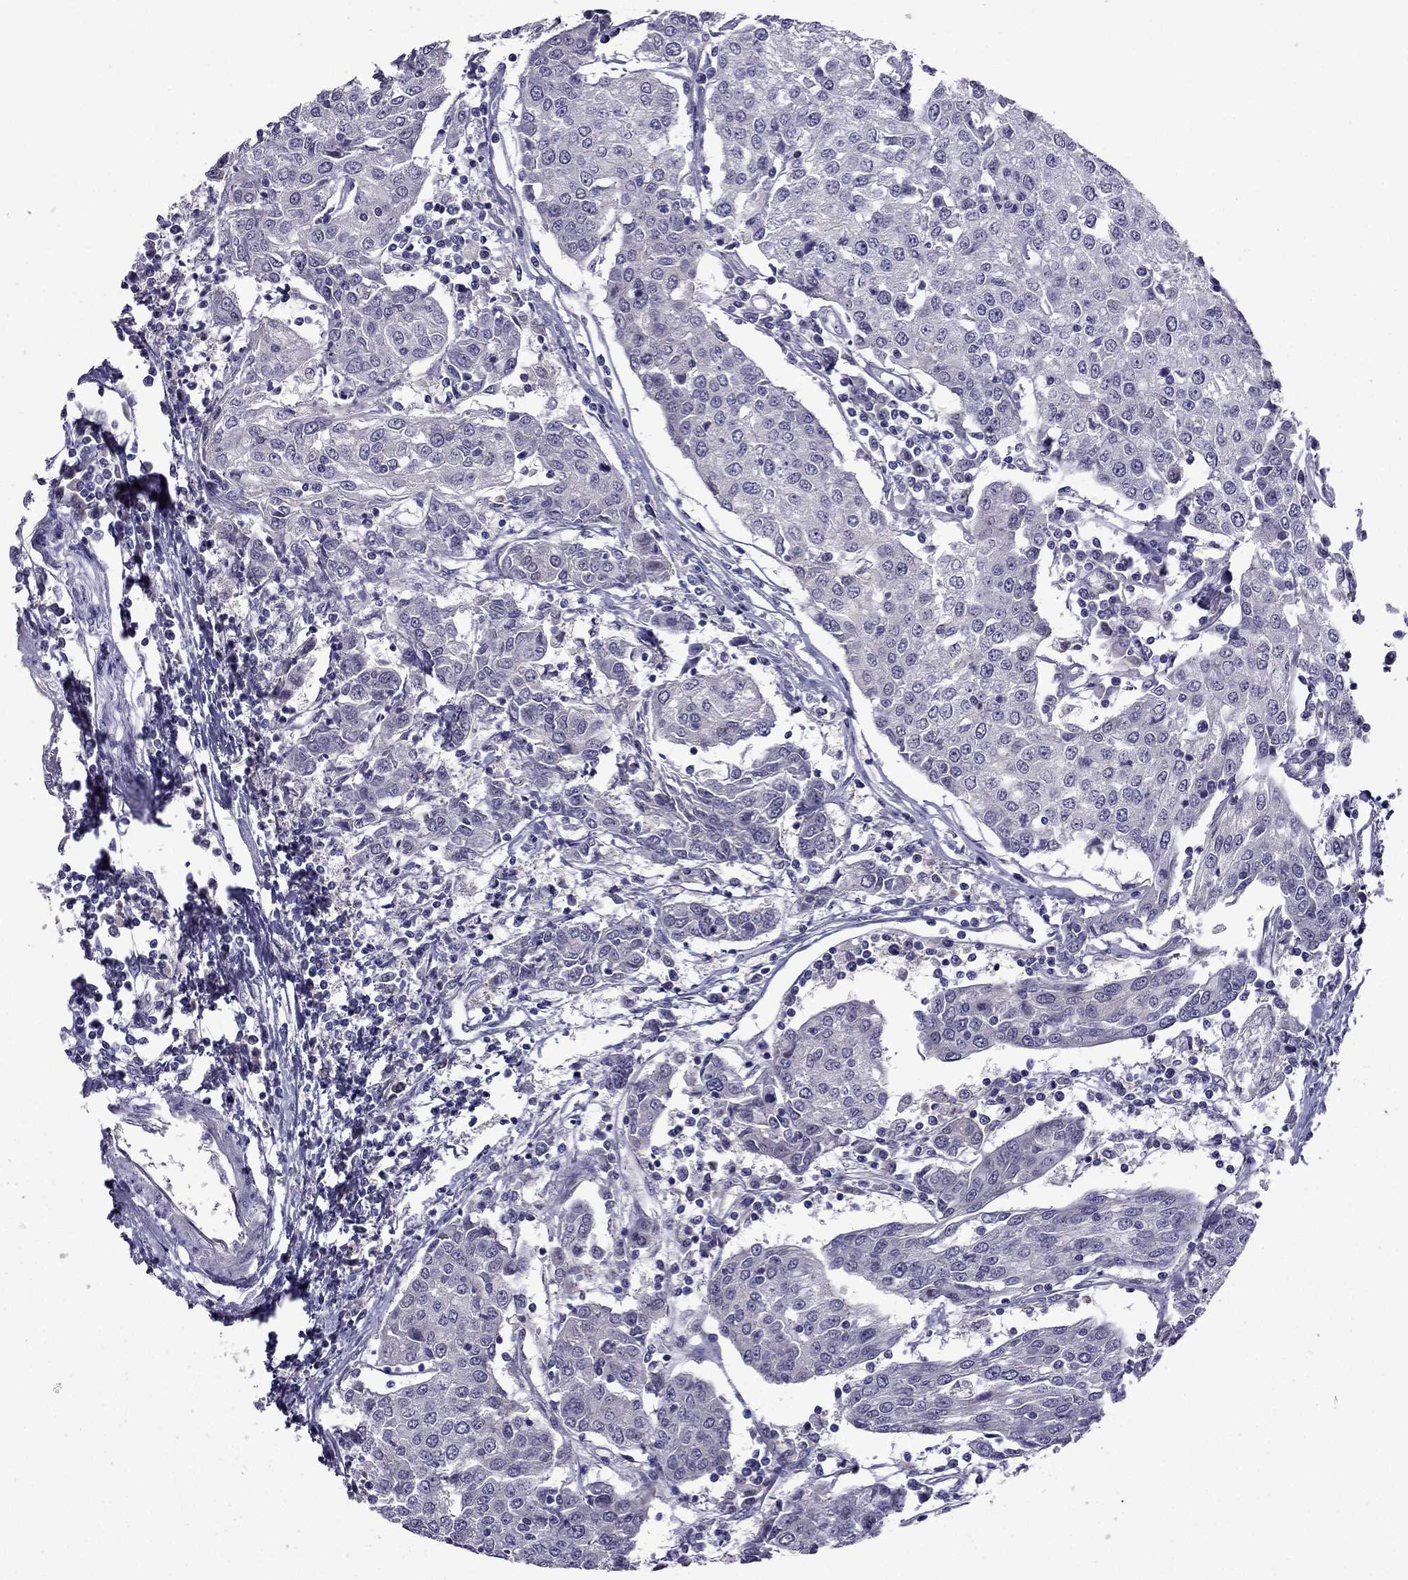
{"staining": {"intensity": "negative", "quantity": "none", "location": "none"}, "tissue": "urothelial cancer", "cell_type": "Tumor cells", "image_type": "cancer", "snomed": [{"axis": "morphology", "description": "Urothelial carcinoma, High grade"}, {"axis": "topography", "description": "Urinary bladder"}], "caption": "Tumor cells are negative for protein expression in human urothelial carcinoma (high-grade). The staining was performed using DAB (3,3'-diaminobenzidine) to visualize the protein expression in brown, while the nuclei were stained in blue with hematoxylin (Magnification: 20x).", "gene": "CDK5", "patient": {"sex": "female", "age": 85}}